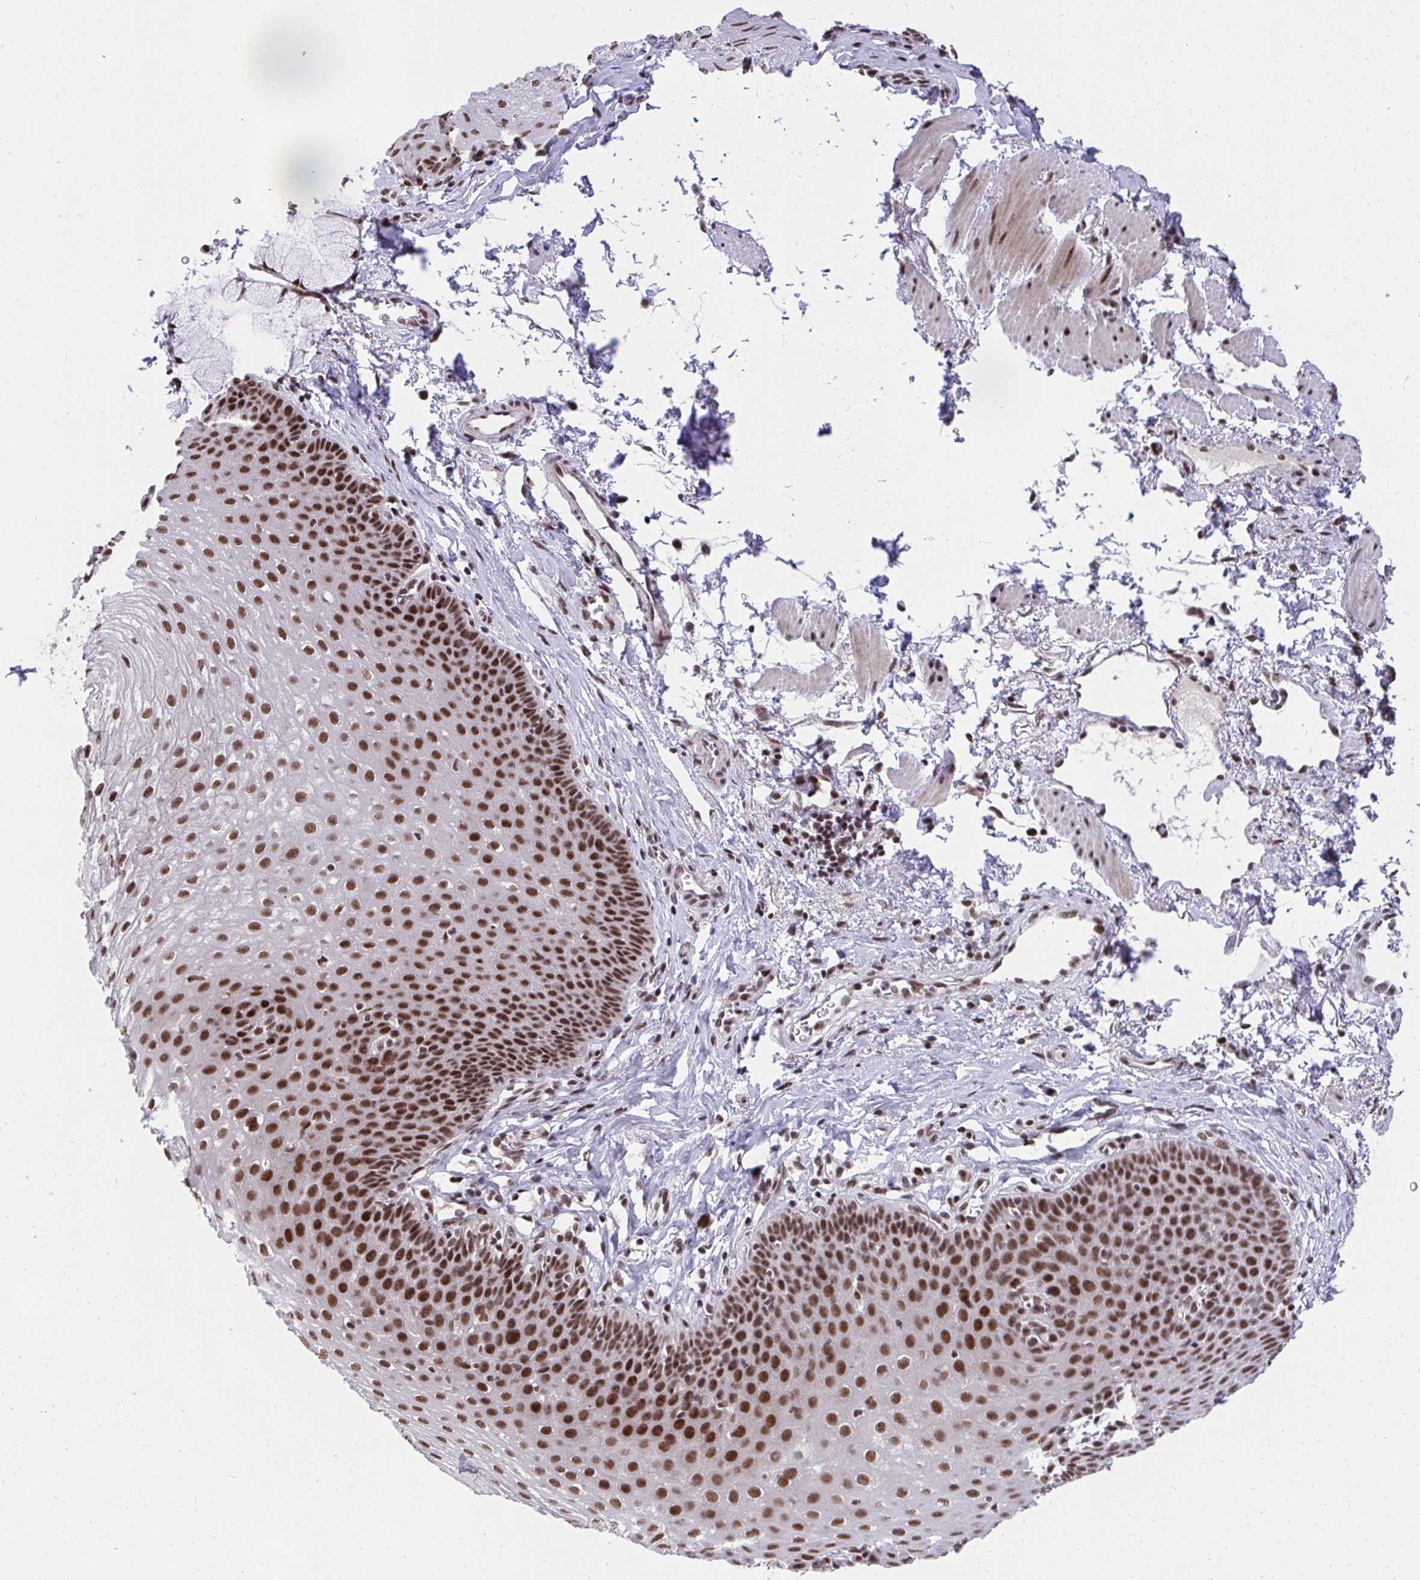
{"staining": {"intensity": "strong", "quantity": ">75%", "location": "nuclear"}, "tissue": "esophagus", "cell_type": "Squamous epithelial cells", "image_type": "normal", "snomed": [{"axis": "morphology", "description": "Normal tissue, NOS"}, {"axis": "topography", "description": "Esophagus"}], "caption": "Squamous epithelial cells exhibit strong nuclear positivity in about >75% of cells in benign esophagus. The staining is performed using DAB (3,3'-diaminobenzidine) brown chromogen to label protein expression. The nuclei are counter-stained blue using hematoxylin.", "gene": "SYNE4", "patient": {"sex": "female", "age": 81}}